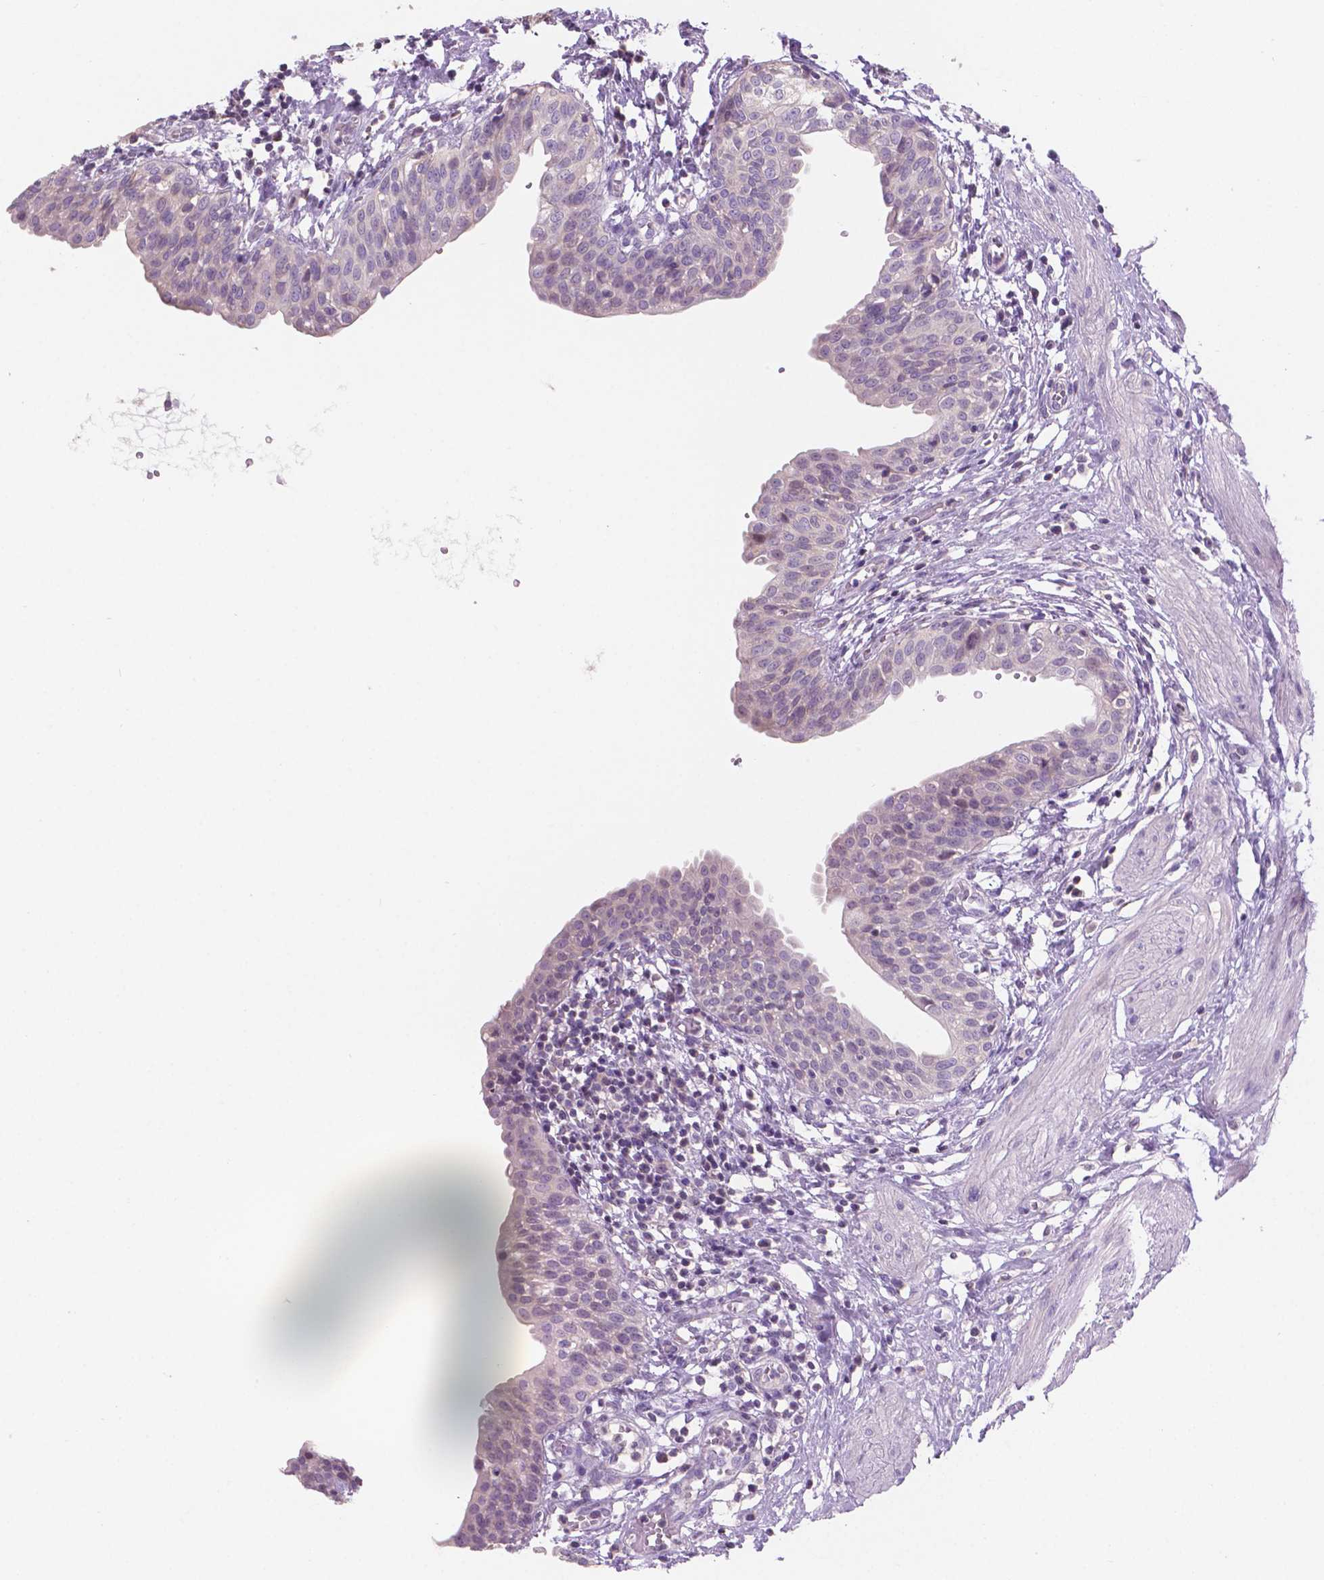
{"staining": {"intensity": "negative", "quantity": "none", "location": "none"}, "tissue": "urinary bladder", "cell_type": "Urothelial cells", "image_type": "normal", "snomed": [{"axis": "morphology", "description": "Normal tissue, NOS"}, {"axis": "topography", "description": "Urinary bladder"}], "caption": "The micrograph displays no staining of urothelial cells in unremarkable urinary bladder.", "gene": "SBSN", "patient": {"sex": "male", "age": 55}}